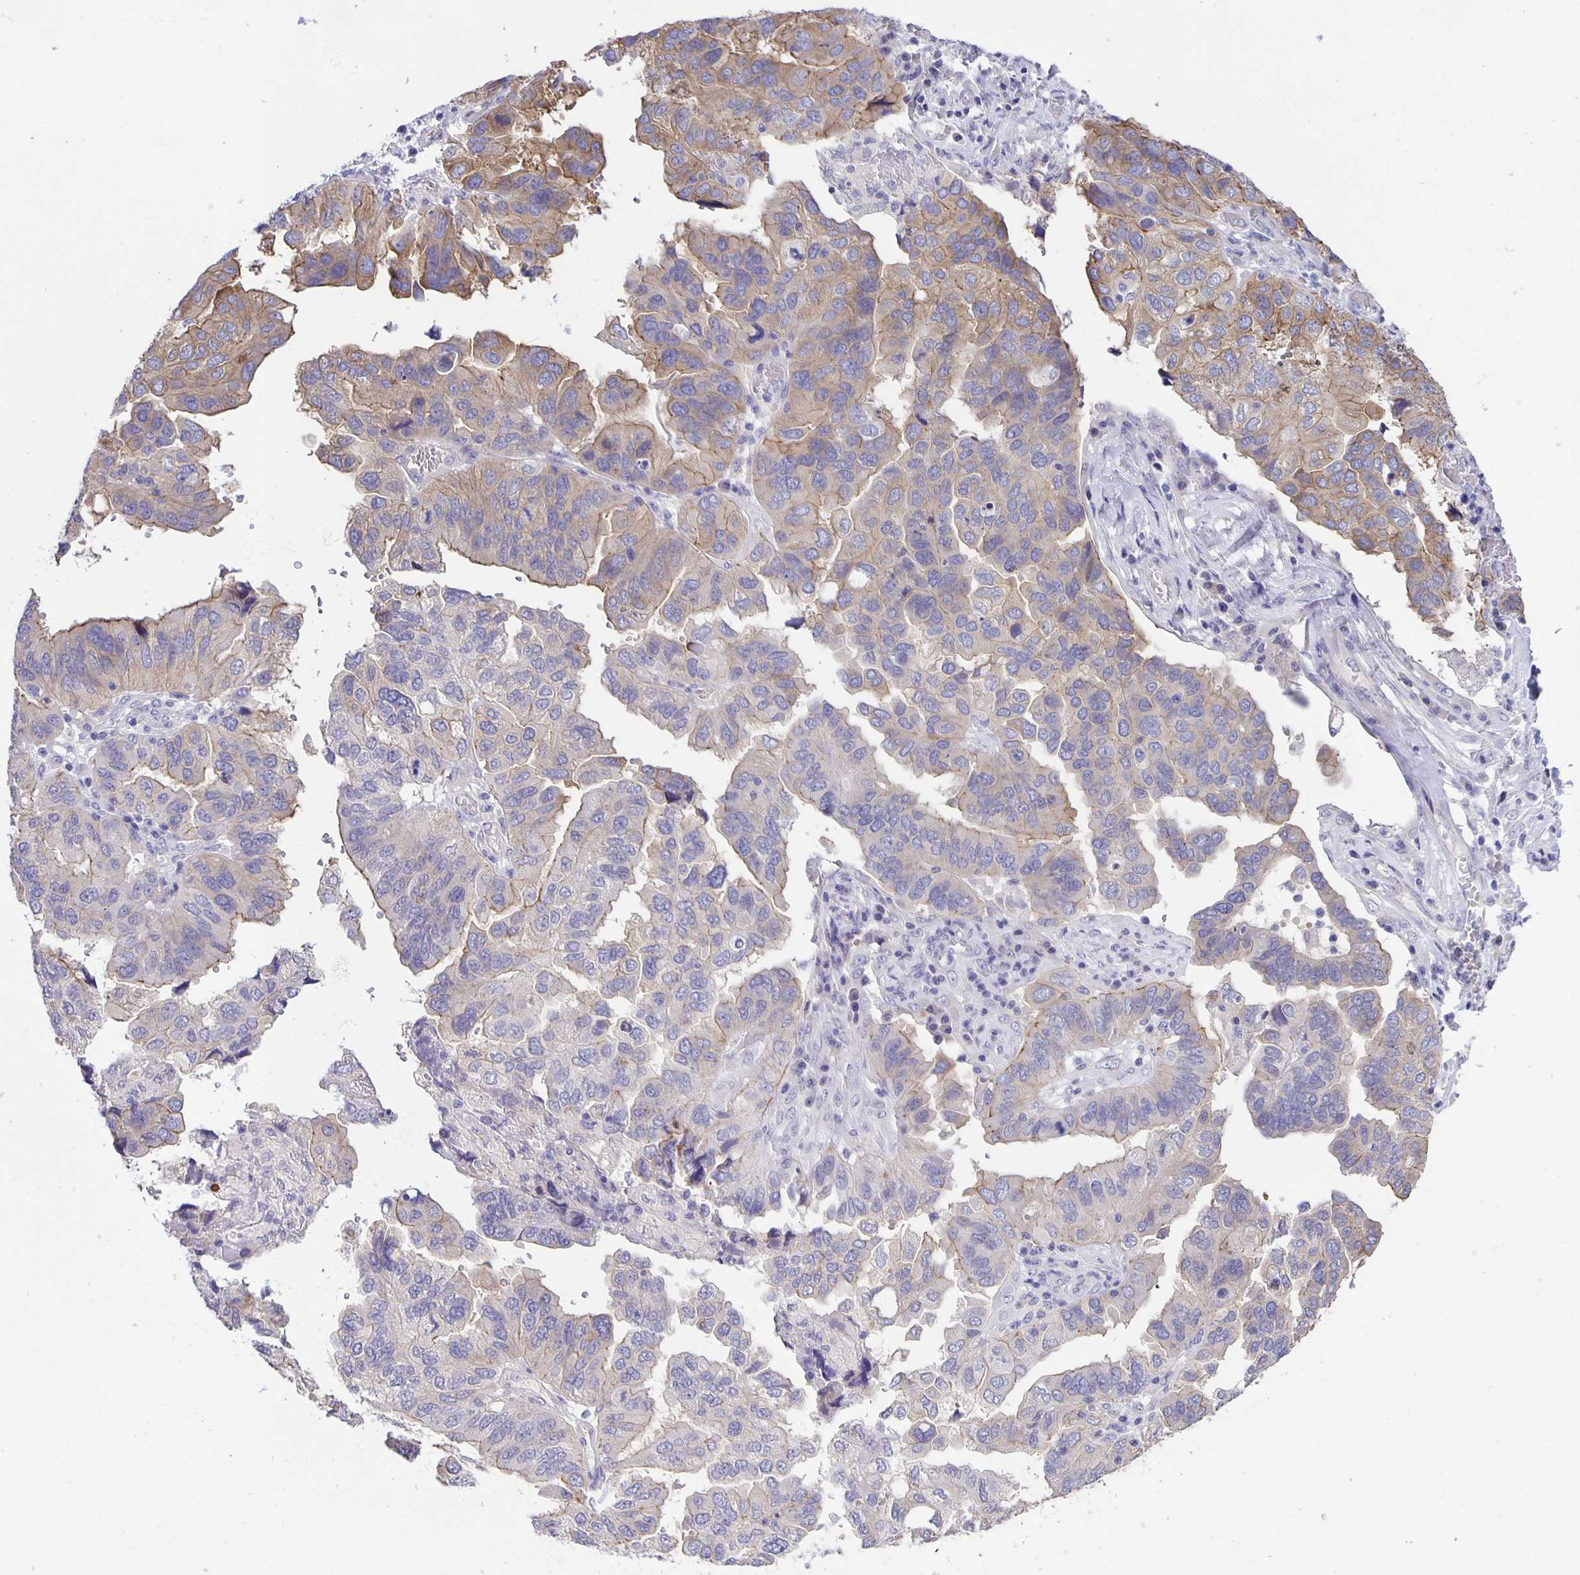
{"staining": {"intensity": "weak", "quantity": ">75%", "location": "cytoplasmic/membranous"}, "tissue": "ovarian cancer", "cell_type": "Tumor cells", "image_type": "cancer", "snomed": [{"axis": "morphology", "description": "Cystadenocarcinoma, serous, NOS"}, {"axis": "topography", "description": "Ovary"}], "caption": "Immunohistochemical staining of ovarian cancer (serous cystadenocarcinoma) exhibits weak cytoplasmic/membranous protein positivity in approximately >75% of tumor cells.", "gene": "PTPN3", "patient": {"sex": "female", "age": 79}}